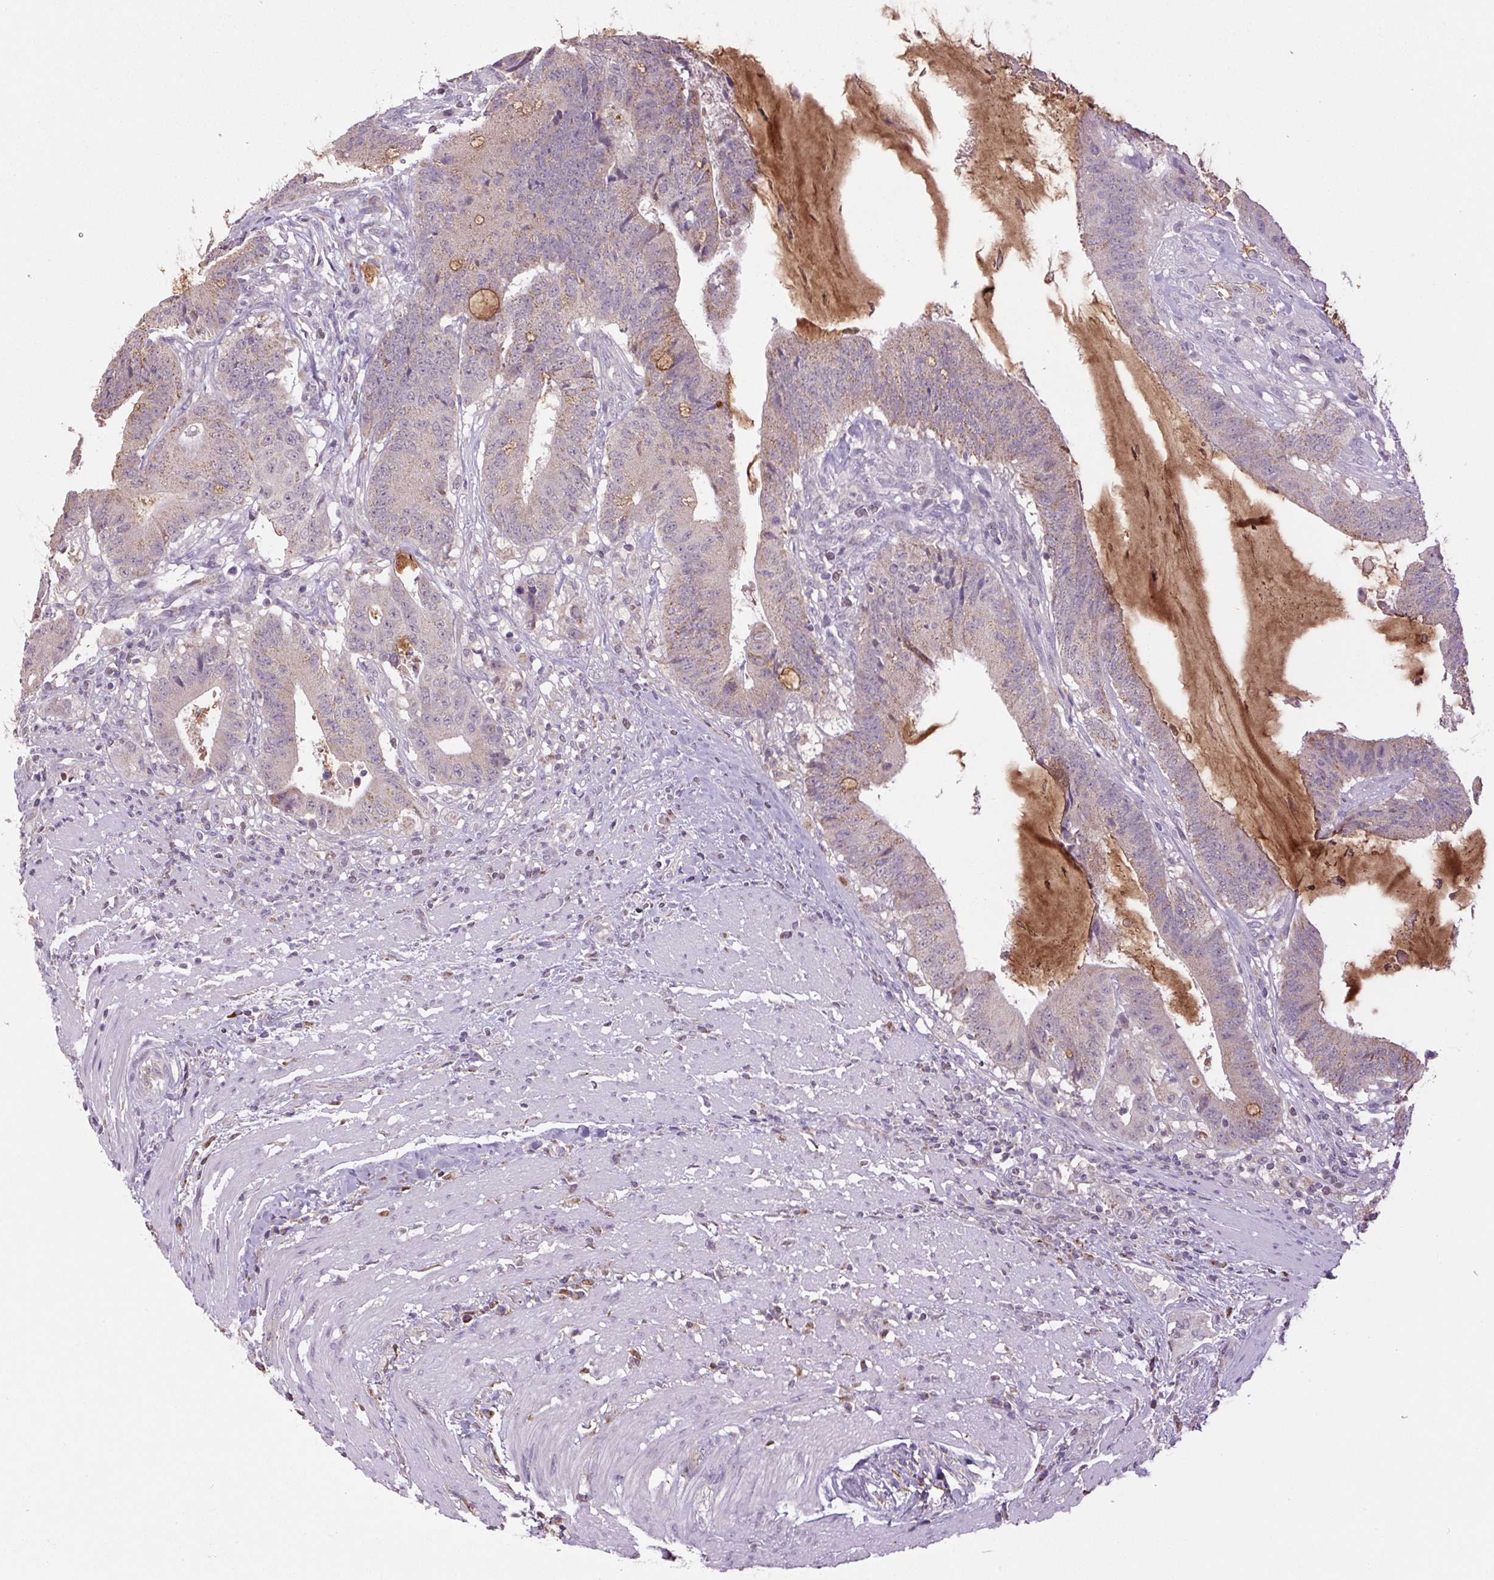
{"staining": {"intensity": "moderate", "quantity": "25%-75%", "location": "cytoplasmic/membranous"}, "tissue": "colorectal cancer", "cell_type": "Tumor cells", "image_type": "cancer", "snomed": [{"axis": "morphology", "description": "Adenocarcinoma, NOS"}, {"axis": "topography", "description": "Colon"}], "caption": "Colorectal cancer stained with DAB (3,3'-diaminobenzidine) immunohistochemistry (IHC) displays medium levels of moderate cytoplasmic/membranous positivity in approximately 25%-75% of tumor cells. (DAB IHC, brown staining for protein, blue staining for nuclei).", "gene": "SGF29", "patient": {"sex": "female", "age": 43}}